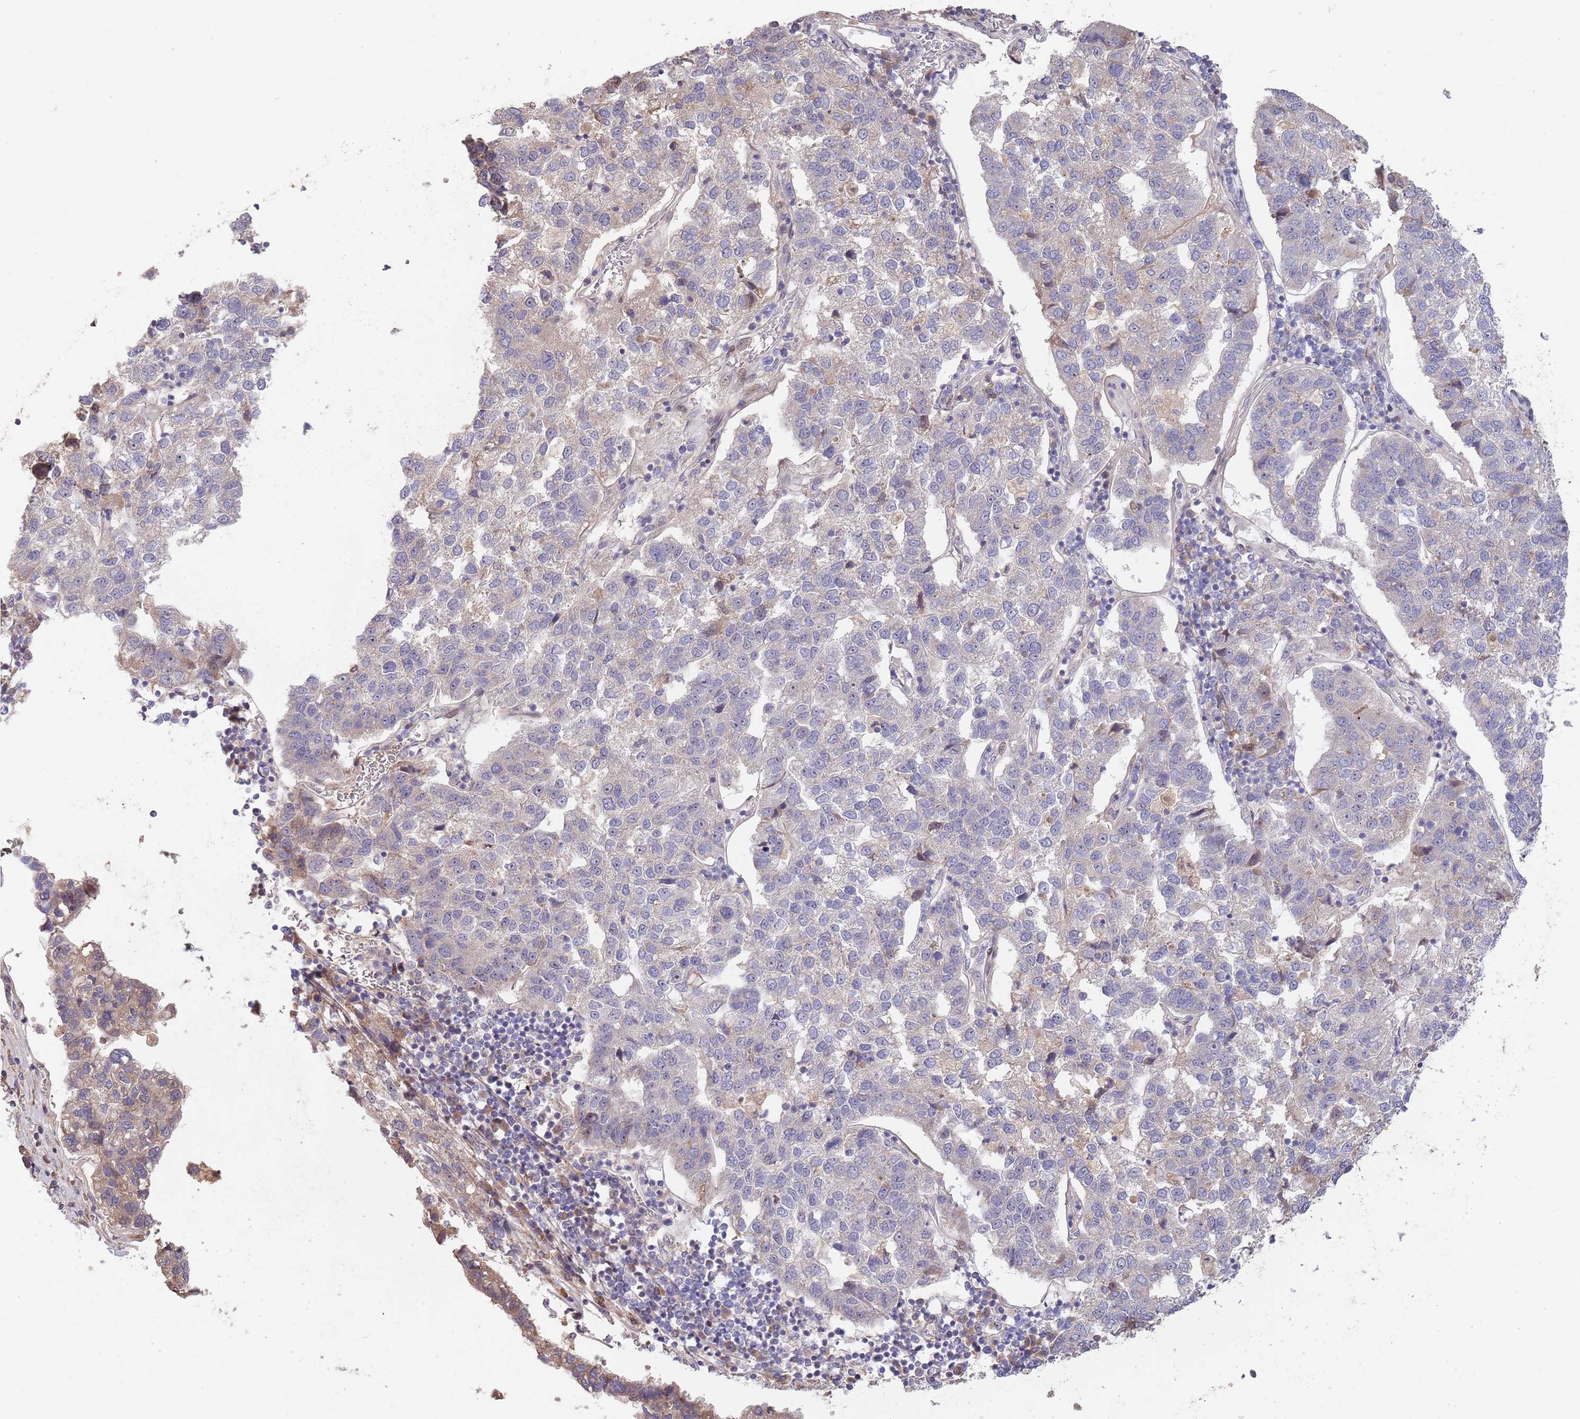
{"staining": {"intensity": "negative", "quantity": "none", "location": "none"}, "tissue": "pancreatic cancer", "cell_type": "Tumor cells", "image_type": "cancer", "snomed": [{"axis": "morphology", "description": "Adenocarcinoma, NOS"}, {"axis": "topography", "description": "Pancreas"}], "caption": "DAB immunohistochemical staining of human pancreatic cancer (adenocarcinoma) exhibits no significant expression in tumor cells.", "gene": "SYNDIG1L", "patient": {"sex": "female", "age": 61}}